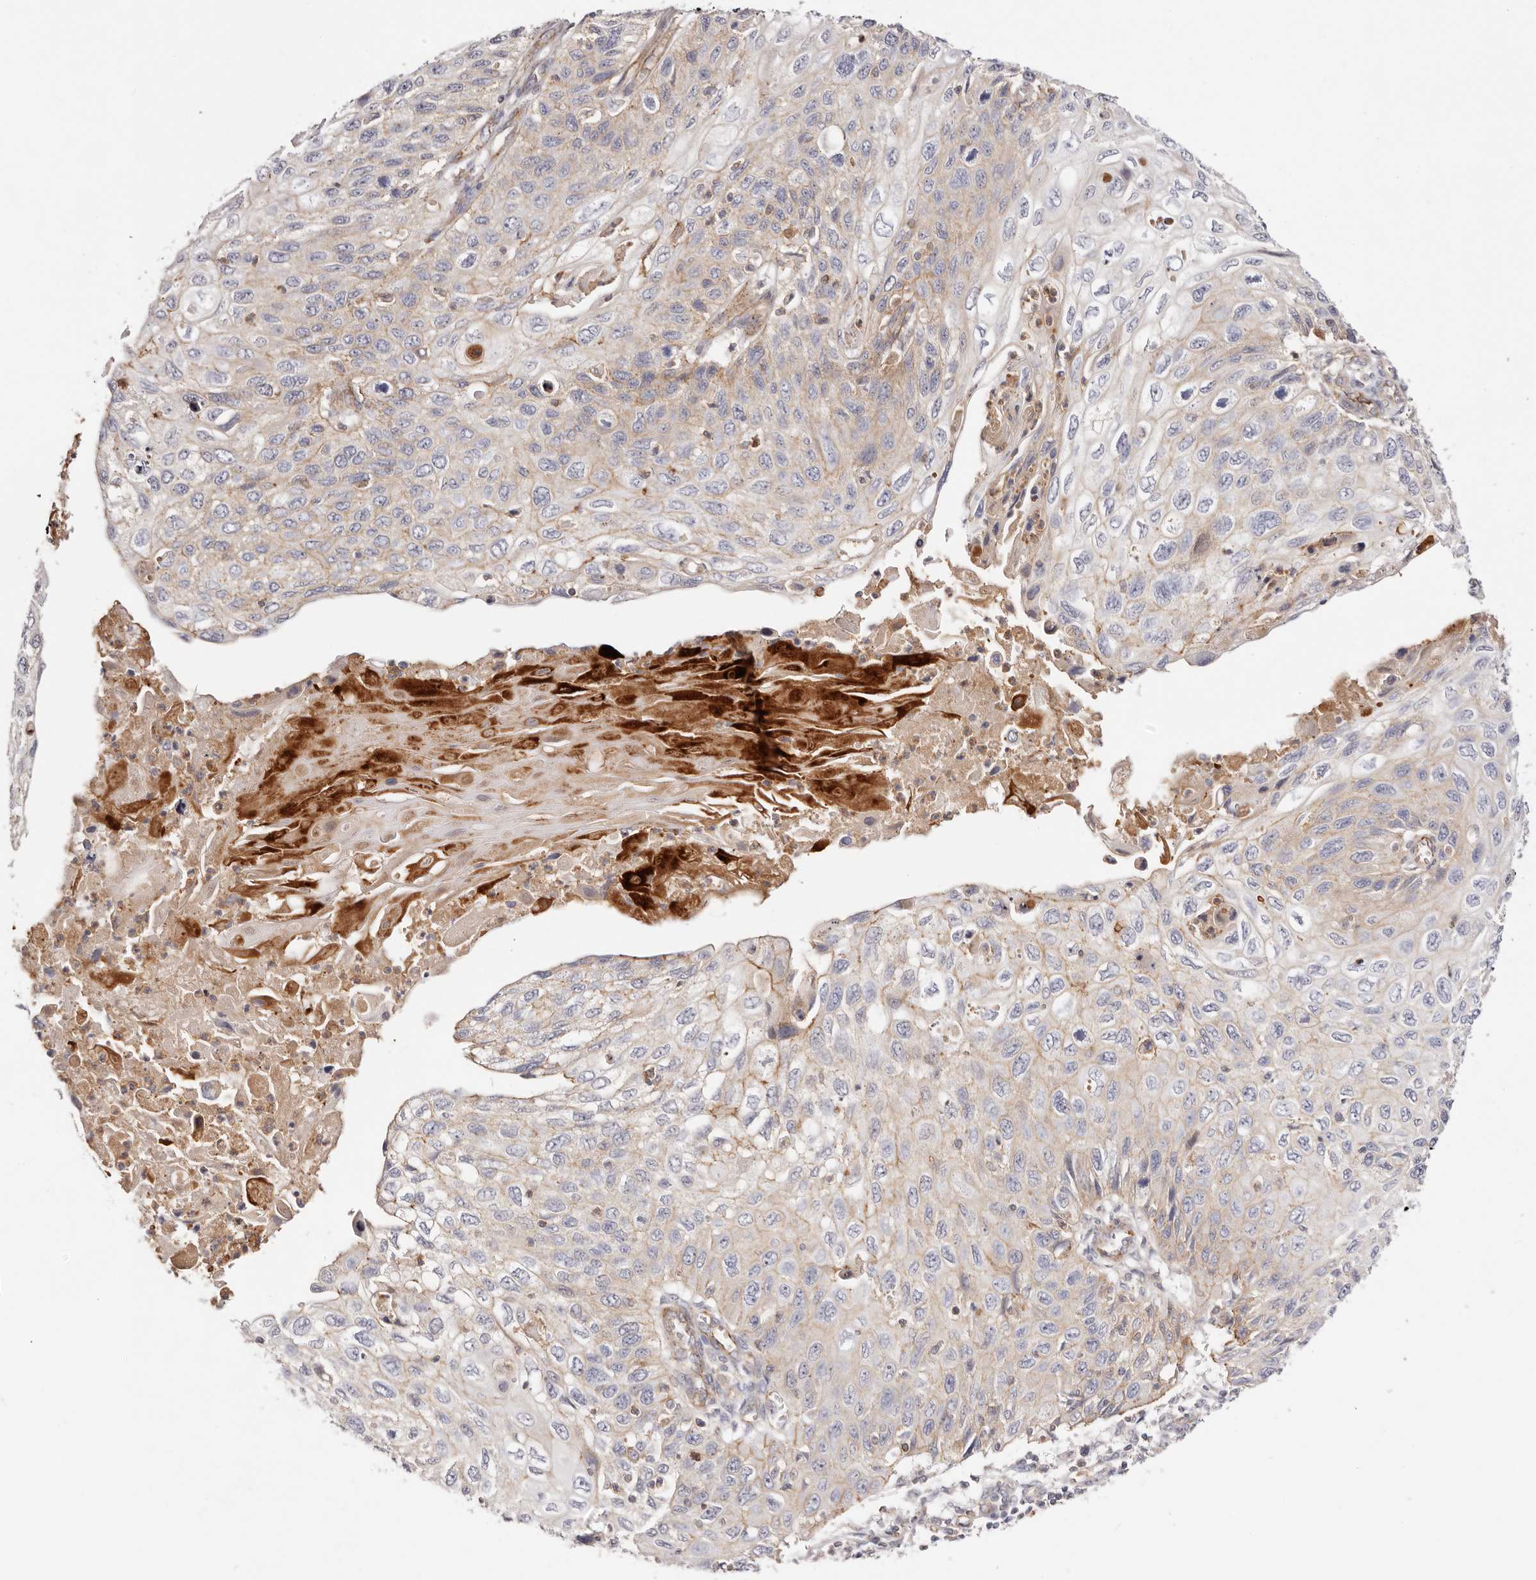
{"staining": {"intensity": "weak", "quantity": "25%-75%", "location": "cytoplasmic/membranous"}, "tissue": "cervical cancer", "cell_type": "Tumor cells", "image_type": "cancer", "snomed": [{"axis": "morphology", "description": "Squamous cell carcinoma, NOS"}, {"axis": "topography", "description": "Cervix"}], "caption": "IHC staining of cervical cancer, which reveals low levels of weak cytoplasmic/membranous positivity in approximately 25%-75% of tumor cells indicating weak cytoplasmic/membranous protein expression. The staining was performed using DAB (brown) for protein detection and nuclei were counterstained in hematoxylin (blue).", "gene": "SLC35B2", "patient": {"sex": "female", "age": 70}}